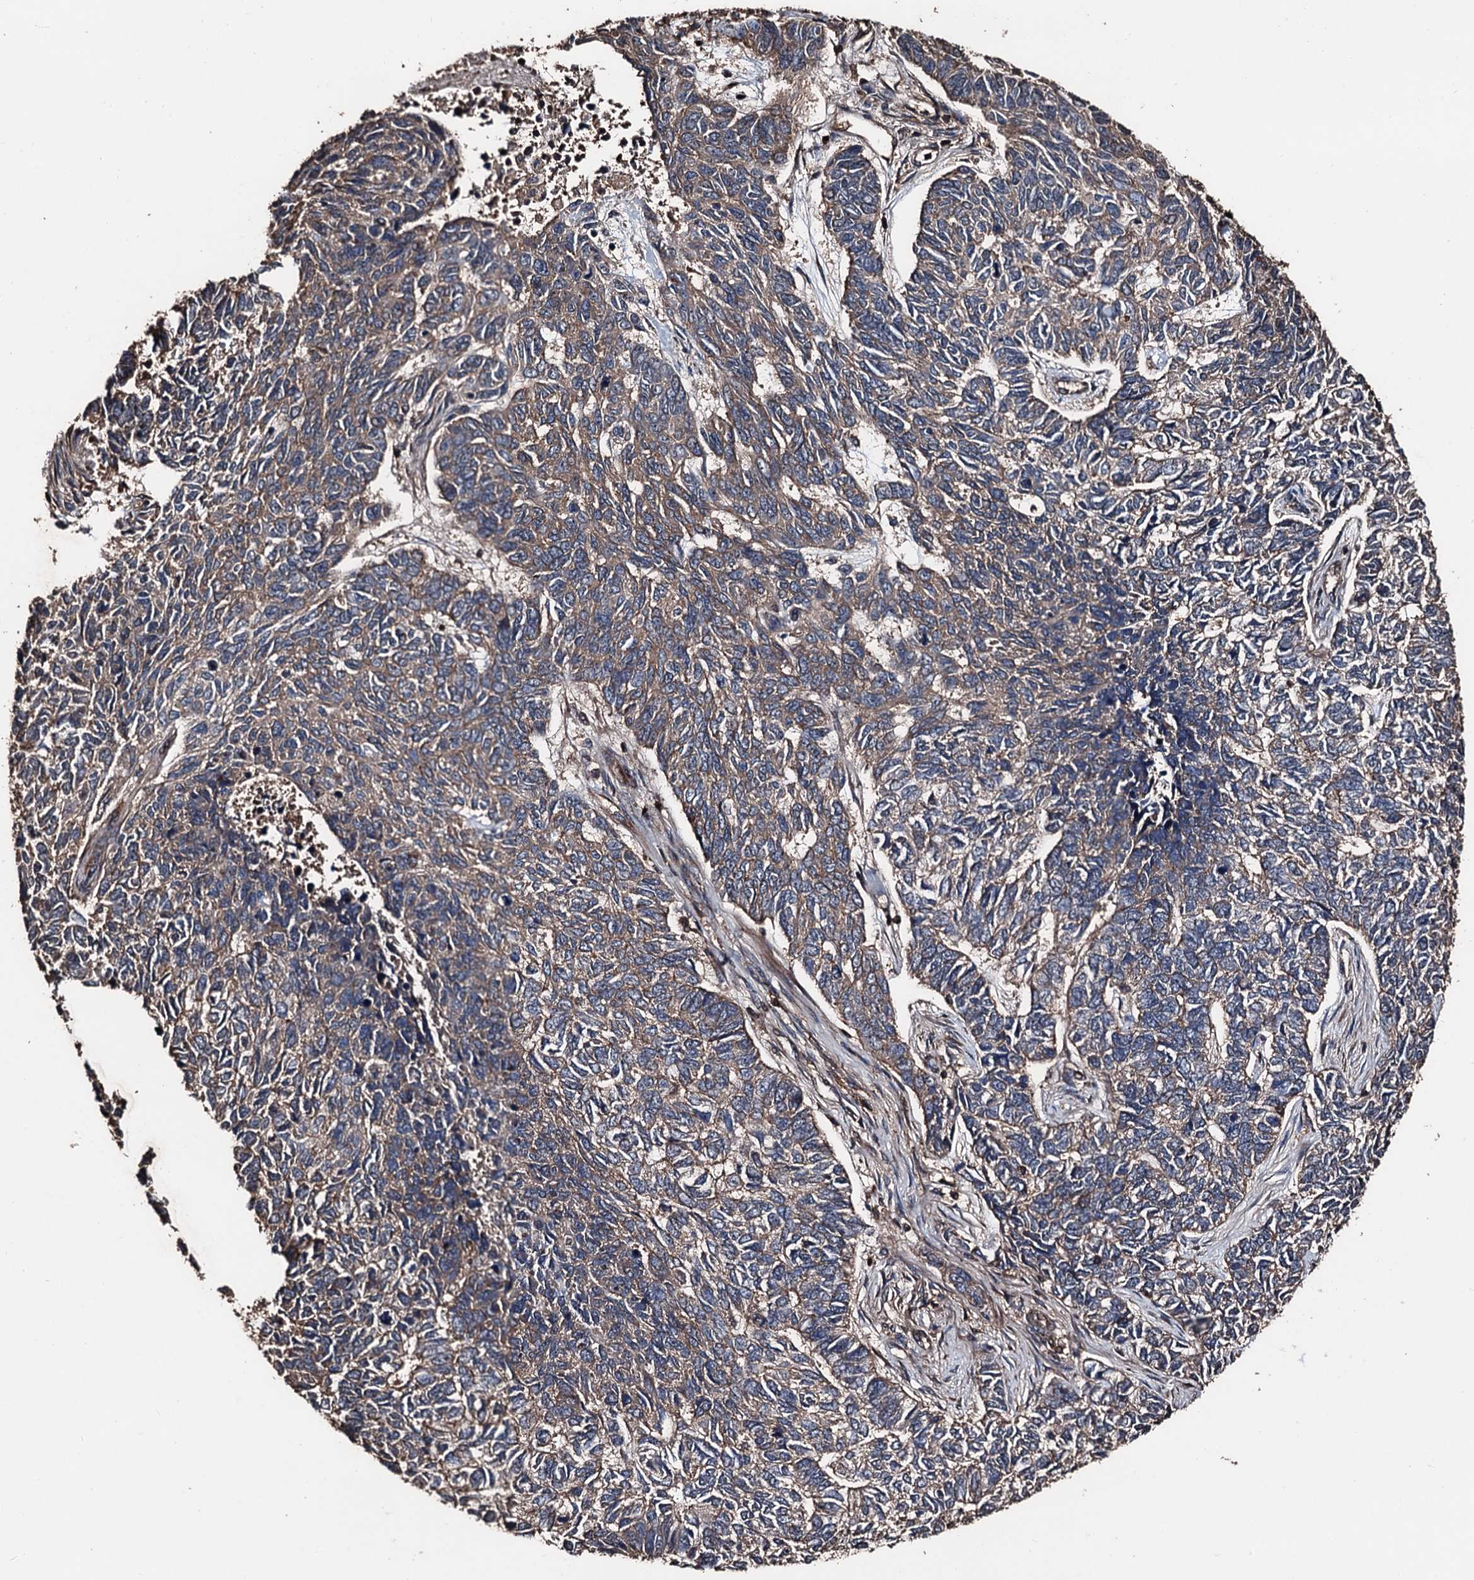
{"staining": {"intensity": "weak", "quantity": "25%-75%", "location": "cytoplasmic/membranous"}, "tissue": "skin cancer", "cell_type": "Tumor cells", "image_type": "cancer", "snomed": [{"axis": "morphology", "description": "Basal cell carcinoma"}, {"axis": "topography", "description": "Skin"}], "caption": "About 25%-75% of tumor cells in skin cancer (basal cell carcinoma) display weak cytoplasmic/membranous protein staining as visualized by brown immunohistochemical staining.", "gene": "KIF18A", "patient": {"sex": "female", "age": 65}}